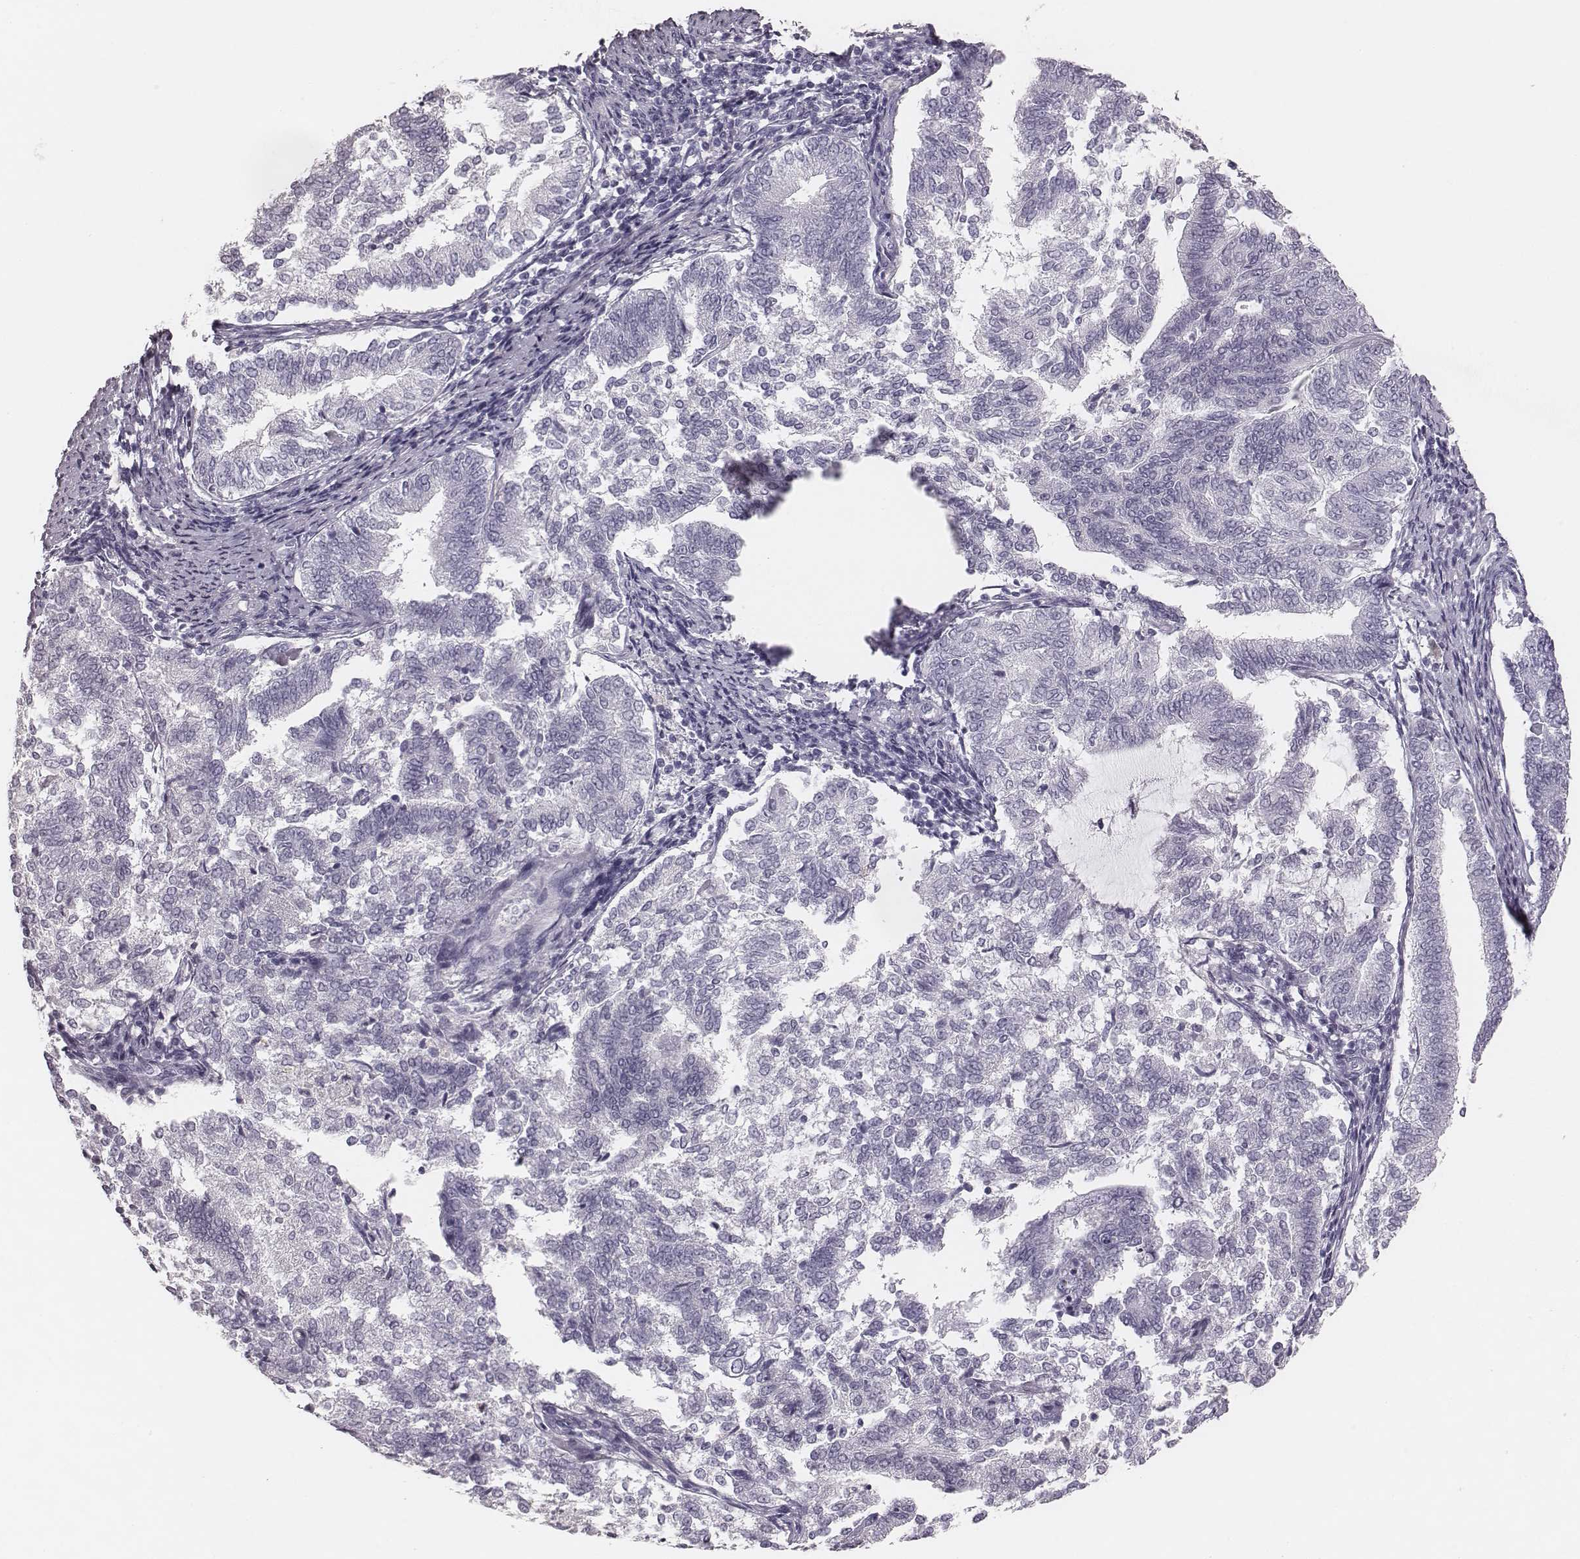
{"staining": {"intensity": "negative", "quantity": "none", "location": "none"}, "tissue": "endometrial cancer", "cell_type": "Tumor cells", "image_type": "cancer", "snomed": [{"axis": "morphology", "description": "Adenocarcinoma, NOS"}, {"axis": "topography", "description": "Endometrium"}], "caption": "This is a image of immunohistochemistry staining of endometrial cancer, which shows no positivity in tumor cells. Brightfield microscopy of immunohistochemistry (IHC) stained with DAB (brown) and hematoxylin (blue), captured at high magnification.", "gene": "CSH1", "patient": {"sex": "female", "age": 65}}